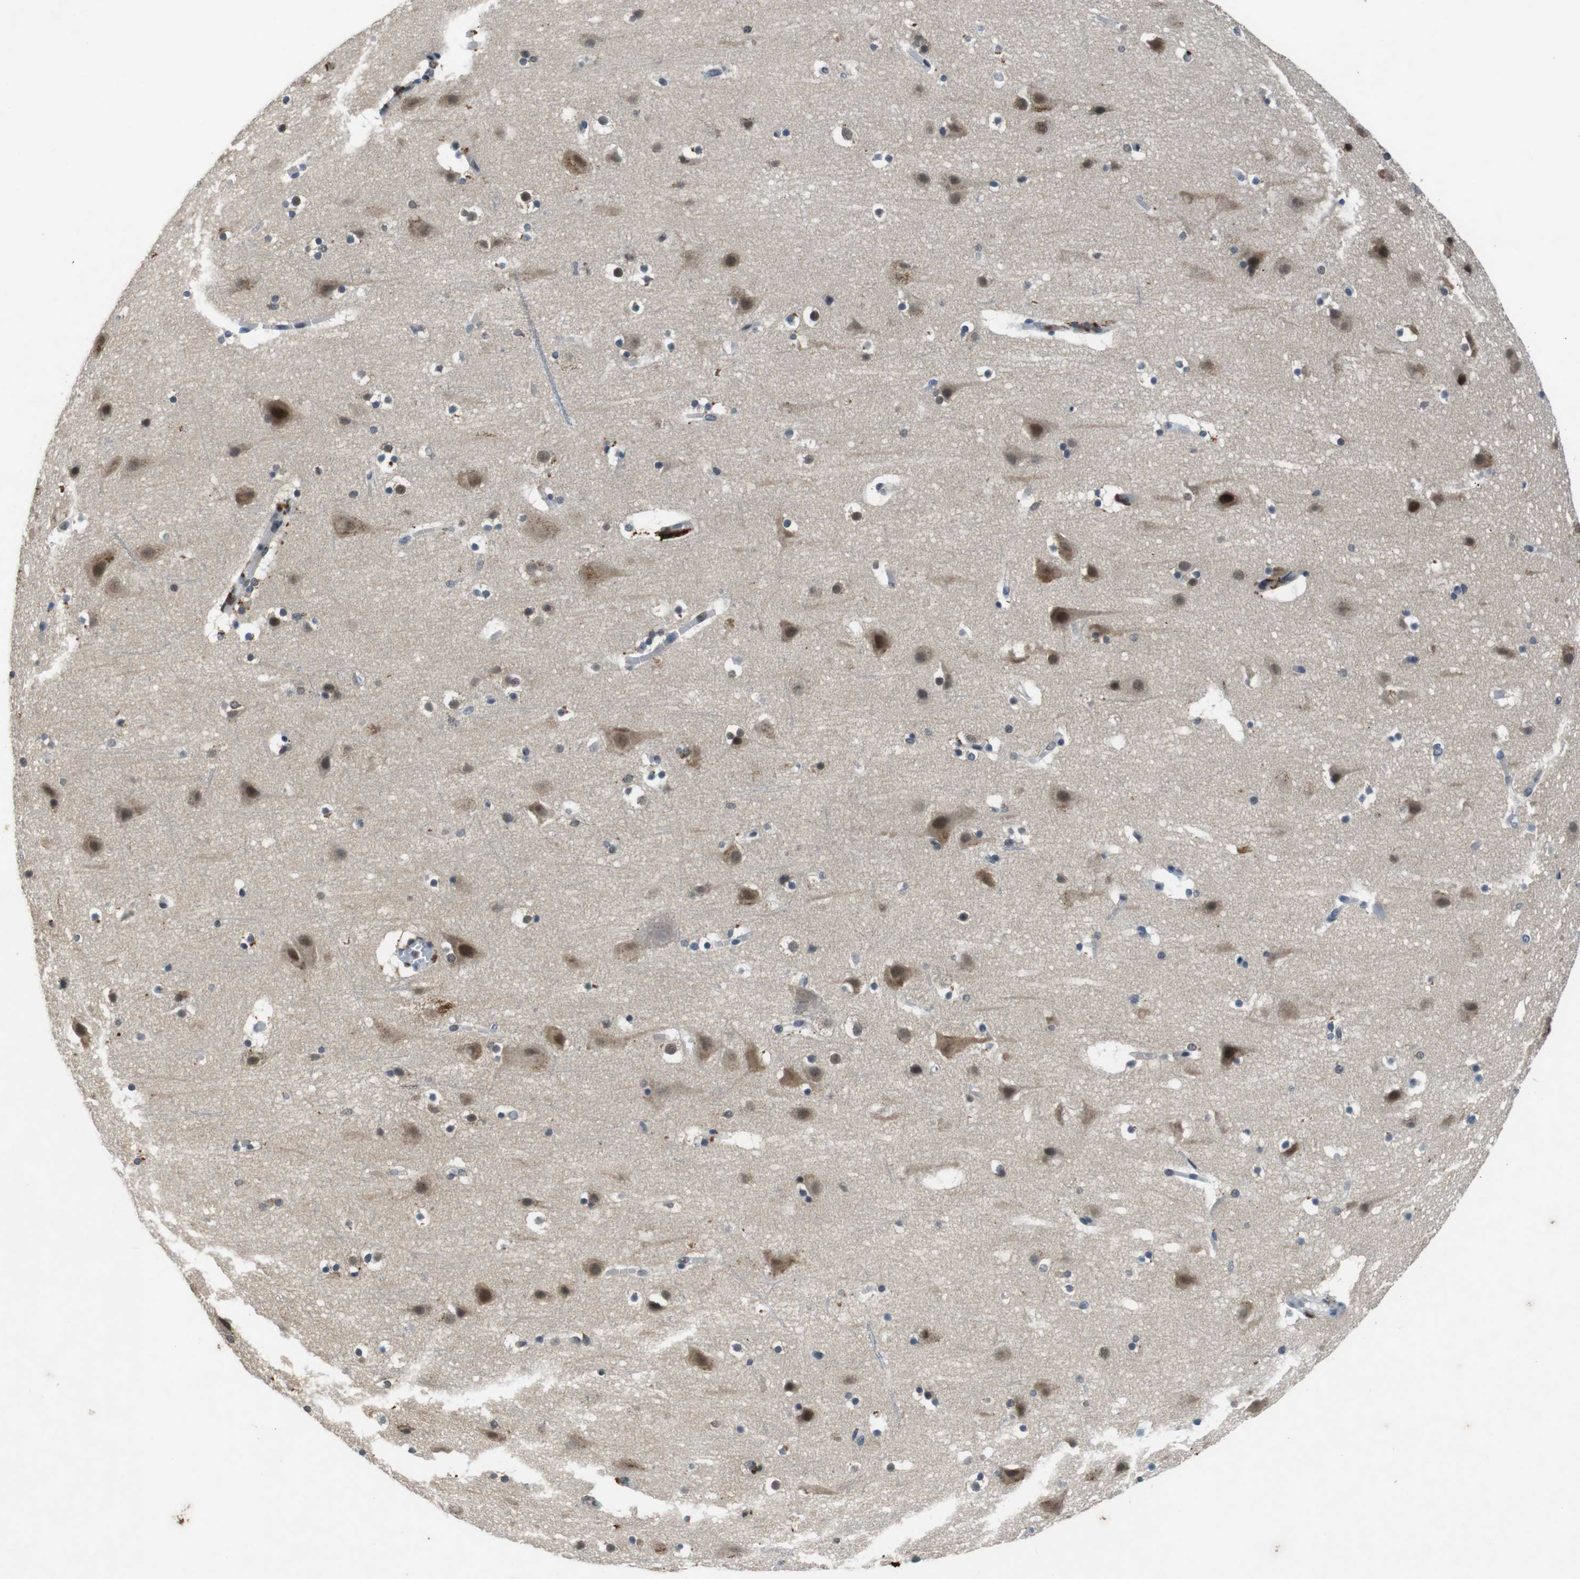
{"staining": {"intensity": "negative", "quantity": "none", "location": "none"}, "tissue": "cerebral cortex", "cell_type": "Endothelial cells", "image_type": "normal", "snomed": [{"axis": "morphology", "description": "Normal tissue, NOS"}, {"axis": "topography", "description": "Cerebral cortex"}], "caption": "Cerebral cortex was stained to show a protein in brown. There is no significant expression in endothelial cells. The staining is performed using DAB (3,3'-diaminobenzidine) brown chromogen with nuclei counter-stained in using hematoxylin.", "gene": "USP7", "patient": {"sex": "male", "age": 45}}